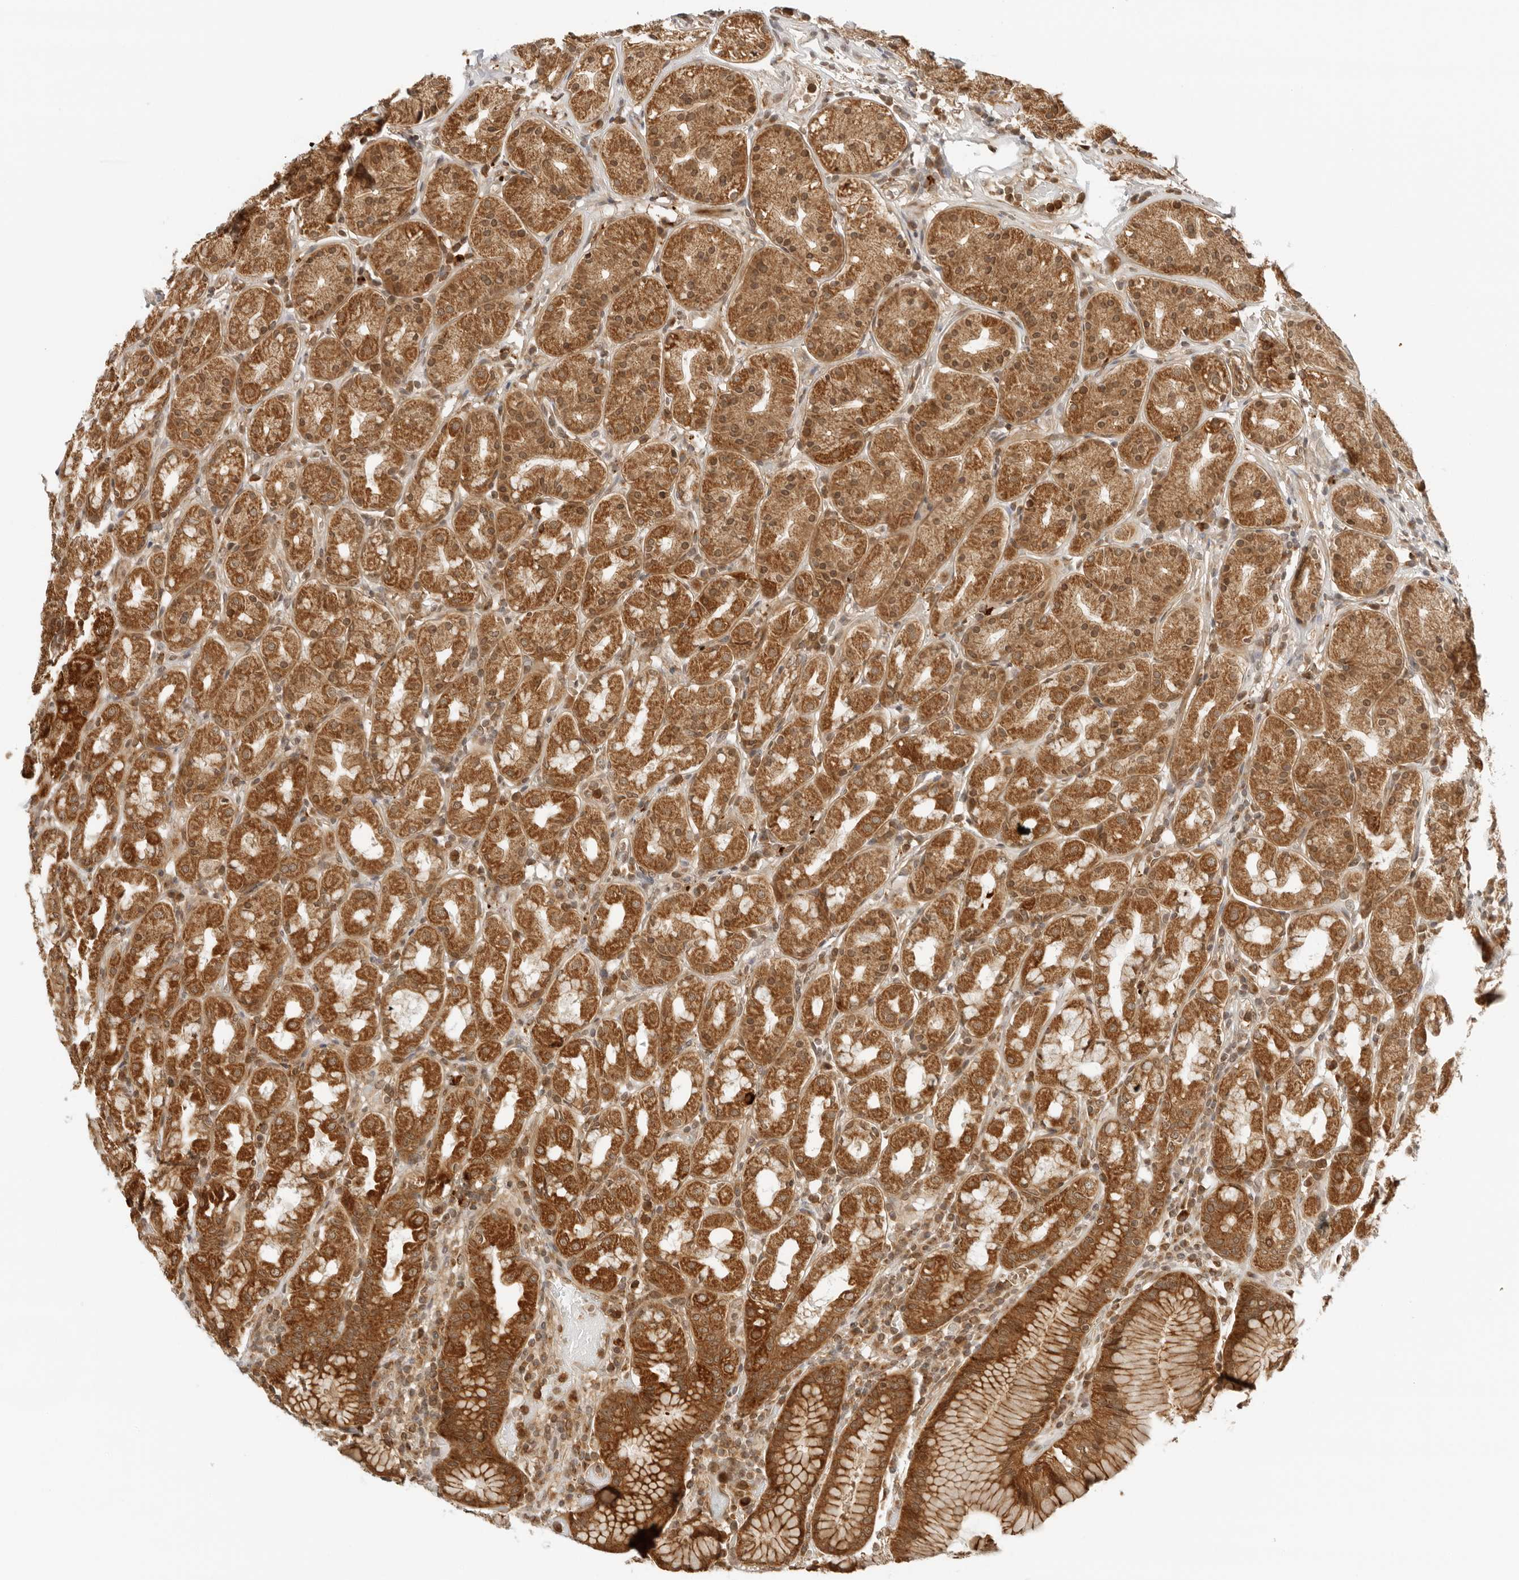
{"staining": {"intensity": "strong", "quantity": ">75%", "location": "cytoplasmic/membranous"}, "tissue": "stomach", "cell_type": "Glandular cells", "image_type": "normal", "snomed": [{"axis": "morphology", "description": "Normal tissue, NOS"}, {"axis": "topography", "description": "Stomach, lower"}], "caption": "IHC histopathology image of benign stomach stained for a protein (brown), which reveals high levels of strong cytoplasmic/membranous expression in about >75% of glandular cells.", "gene": "RC3H1", "patient": {"sex": "female", "age": 56}}